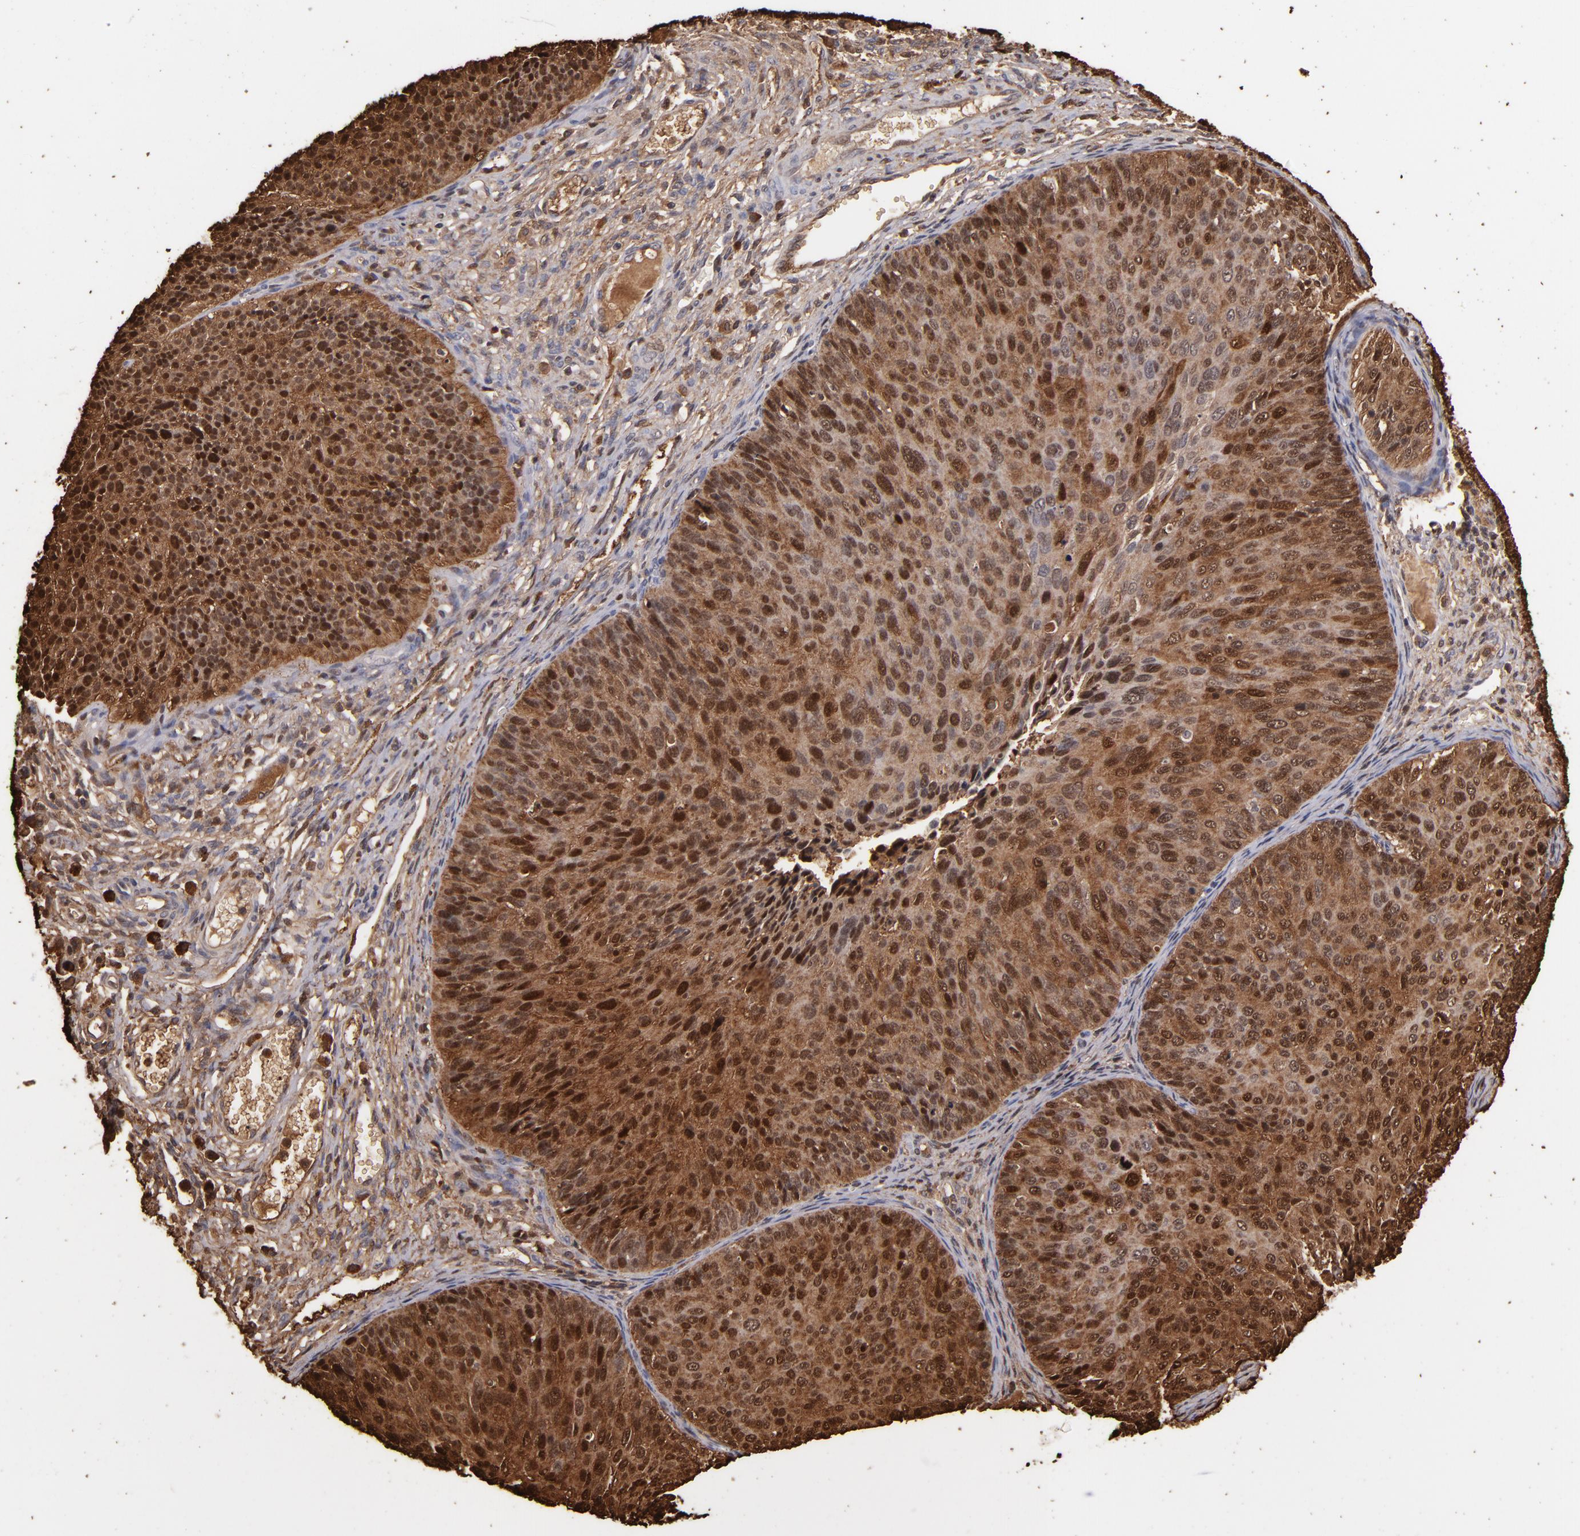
{"staining": {"intensity": "strong", "quantity": ">75%", "location": "cytoplasmic/membranous,nuclear"}, "tissue": "cervical cancer", "cell_type": "Tumor cells", "image_type": "cancer", "snomed": [{"axis": "morphology", "description": "Squamous cell carcinoma, NOS"}, {"axis": "topography", "description": "Cervix"}], "caption": "Cervical cancer stained with a protein marker shows strong staining in tumor cells.", "gene": "S100A2", "patient": {"sex": "female", "age": 36}}